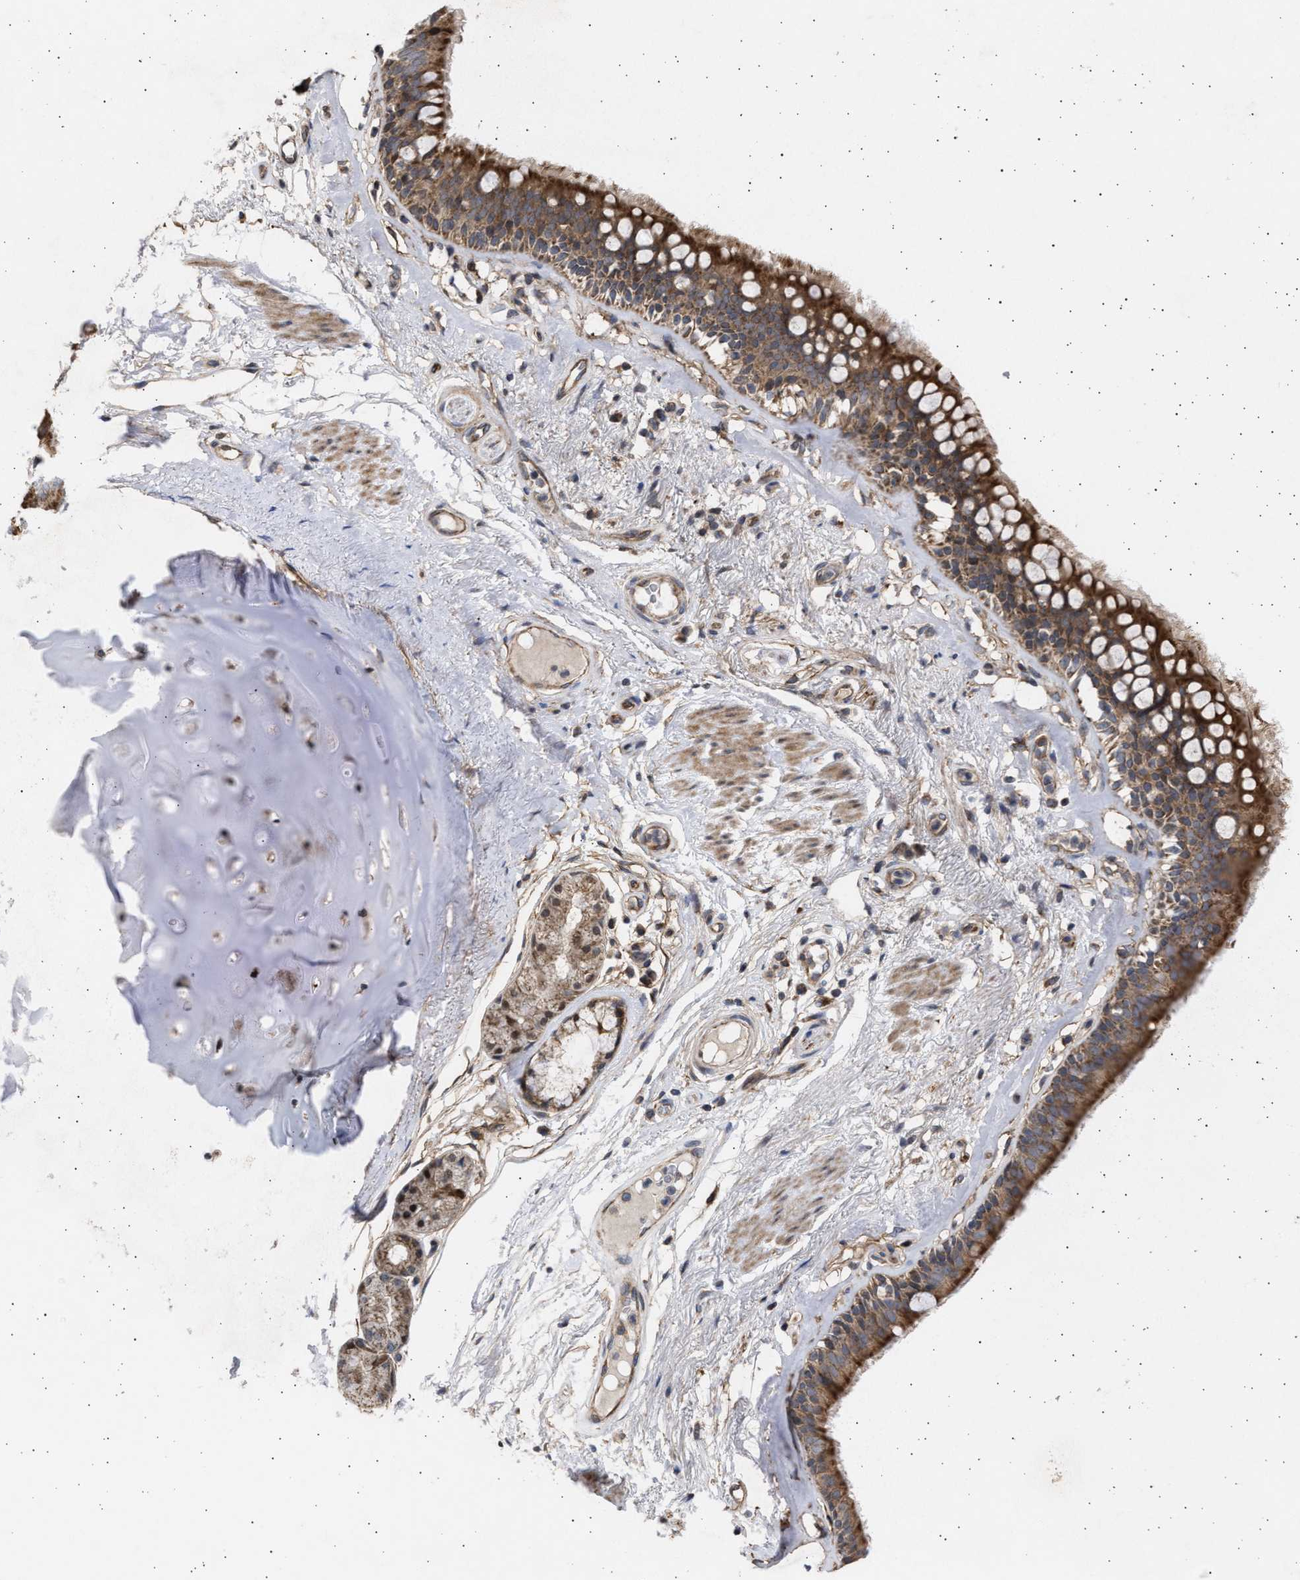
{"staining": {"intensity": "strong", "quantity": "25%-75%", "location": "cytoplasmic/membranous"}, "tissue": "bronchus", "cell_type": "Respiratory epithelial cells", "image_type": "normal", "snomed": [{"axis": "morphology", "description": "Normal tissue, NOS"}, {"axis": "topography", "description": "Cartilage tissue"}], "caption": "Respiratory epithelial cells show high levels of strong cytoplasmic/membranous expression in approximately 25%-75% of cells in benign bronchus. The staining was performed using DAB to visualize the protein expression in brown, while the nuclei were stained in blue with hematoxylin (Magnification: 20x).", "gene": "TTC19", "patient": {"sex": "female", "age": 63}}